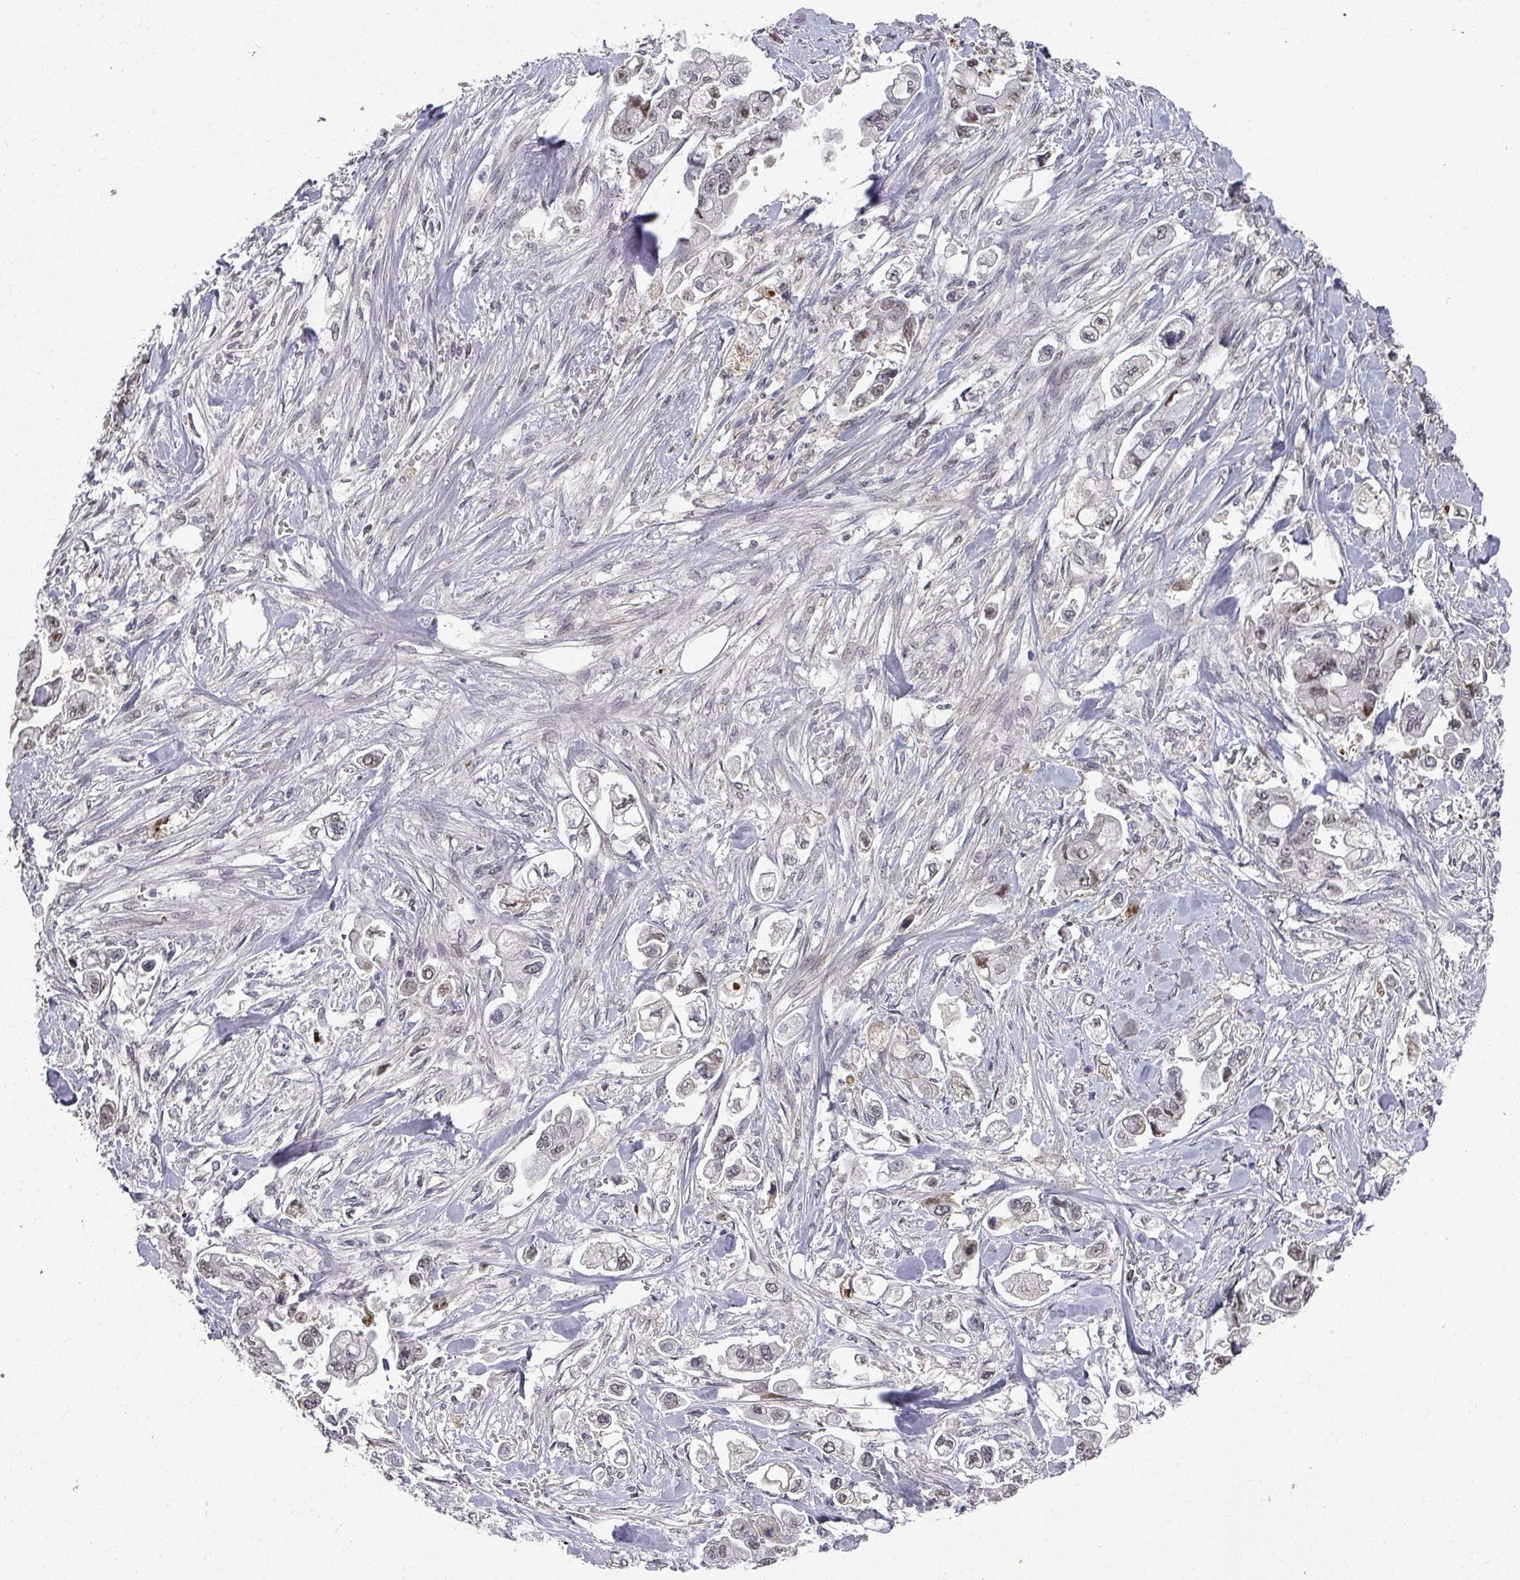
{"staining": {"intensity": "weak", "quantity": "25%-75%", "location": "nuclear"}, "tissue": "stomach cancer", "cell_type": "Tumor cells", "image_type": "cancer", "snomed": [{"axis": "morphology", "description": "Adenocarcinoma, NOS"}, {"axis": "topography", "description": "Stomach"}], "caption": "The histopathology image exhibits immunohistochemical staining of stomach adenocarcinoma. There is weak nuclear expression is identified in about 25%-75% of tumor cells.", "gene": "ZNF654", "patient": {"sex": "male", "age": 62}}